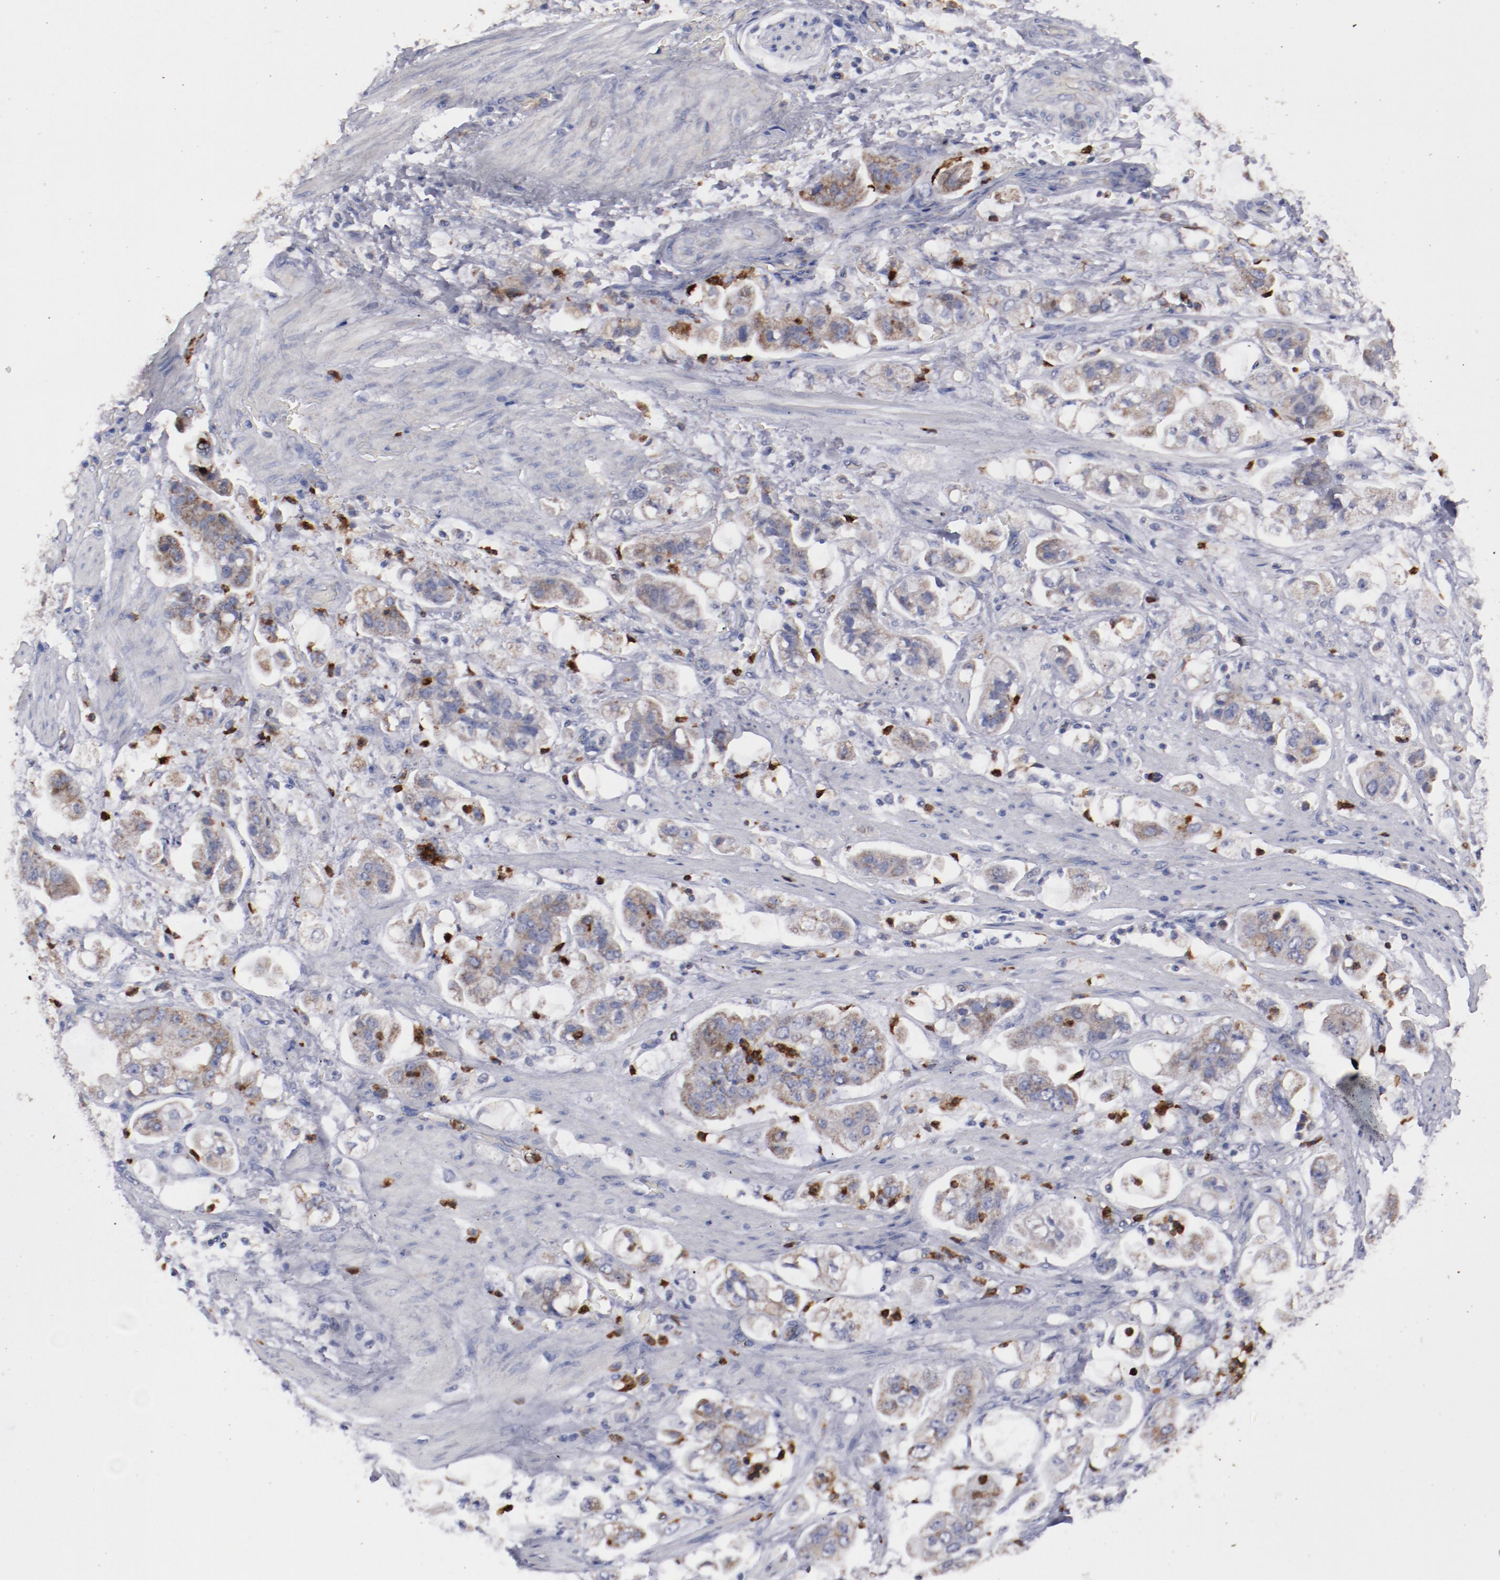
{"staining": {"intensity": "weak", "quantity": ">75%", "location": "cytoplasmic/membranous"}, "tissue": "stomach cancer", "cell_type": "Tumor cells", "image_type": "cancer", "snomed": [{"axis": "morphology", "description": "Adenocarcinoma, NOS"}, {"axis": "topography", "description": "Stomach"}], "caption": "DAB (3,3'-diaminobenzidine) immunohistochemical staining of stomach adenocarcinoma exhibits weak cytoplasmic/membranous protein expression in about >75% of tumor cells.", "gene": "FGR", "patient": {"sex": "male", "age": 62}}